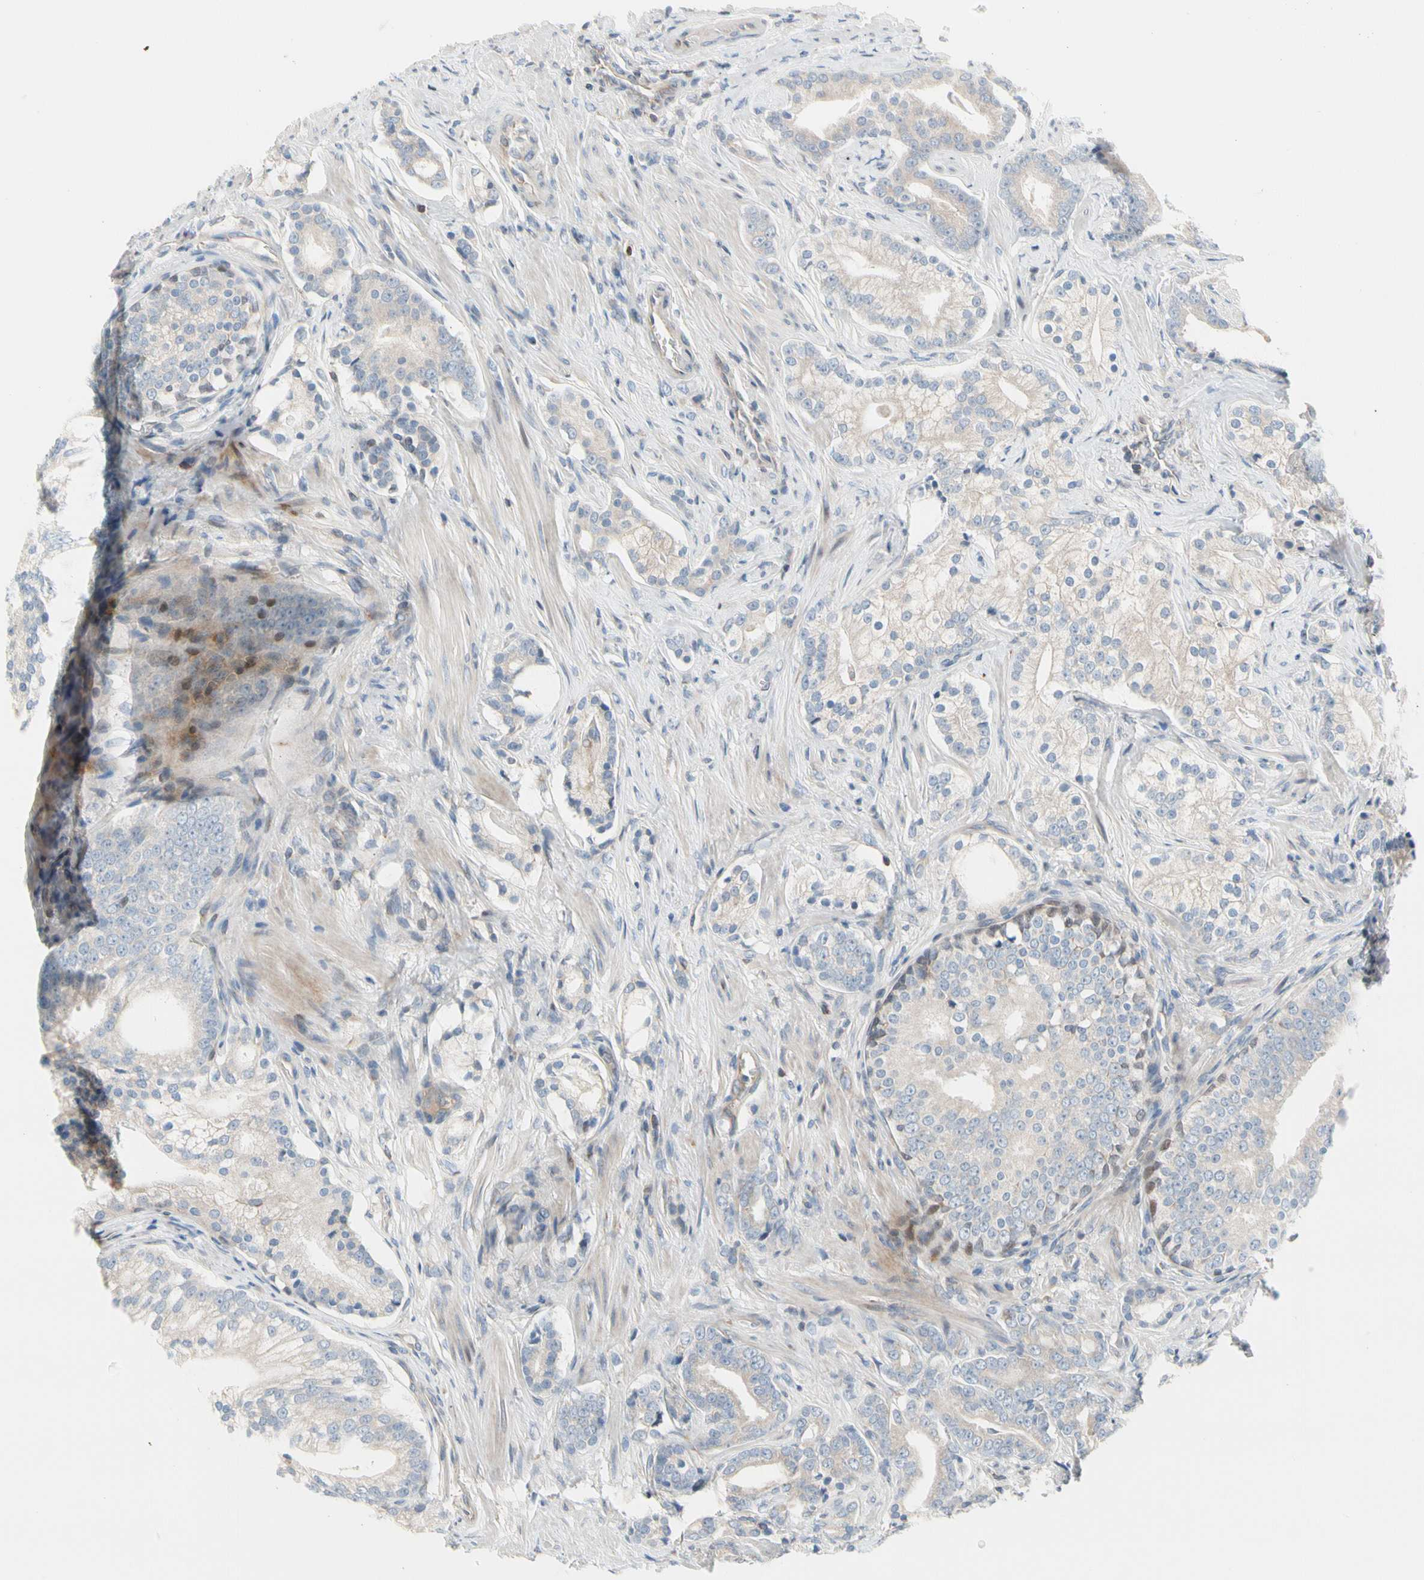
{"staining": {"intensity": "negative", "quantity": "none", "location": "none"}, "tissue": "prostate cancer", "cell_type": "Tumor cells", "image_type": "cancer", "snomed": [{"axis": "morphology", "description": "Adenocarcinoma, Low grade"}, {"axis": "topography", "description": "Prostate"}], "caption": "DAB immunohistochemical staining of prostate cancer (low-grade adenocarcinoma) exhibits no significant staining in tumor cells. (Brightfield microscopy of DAB (3,3'-diaminobenzidine) immunohistochemistry at high magnification).", "gene": "MAP3K3", "patient": {"sex": "male", "age": 58}}